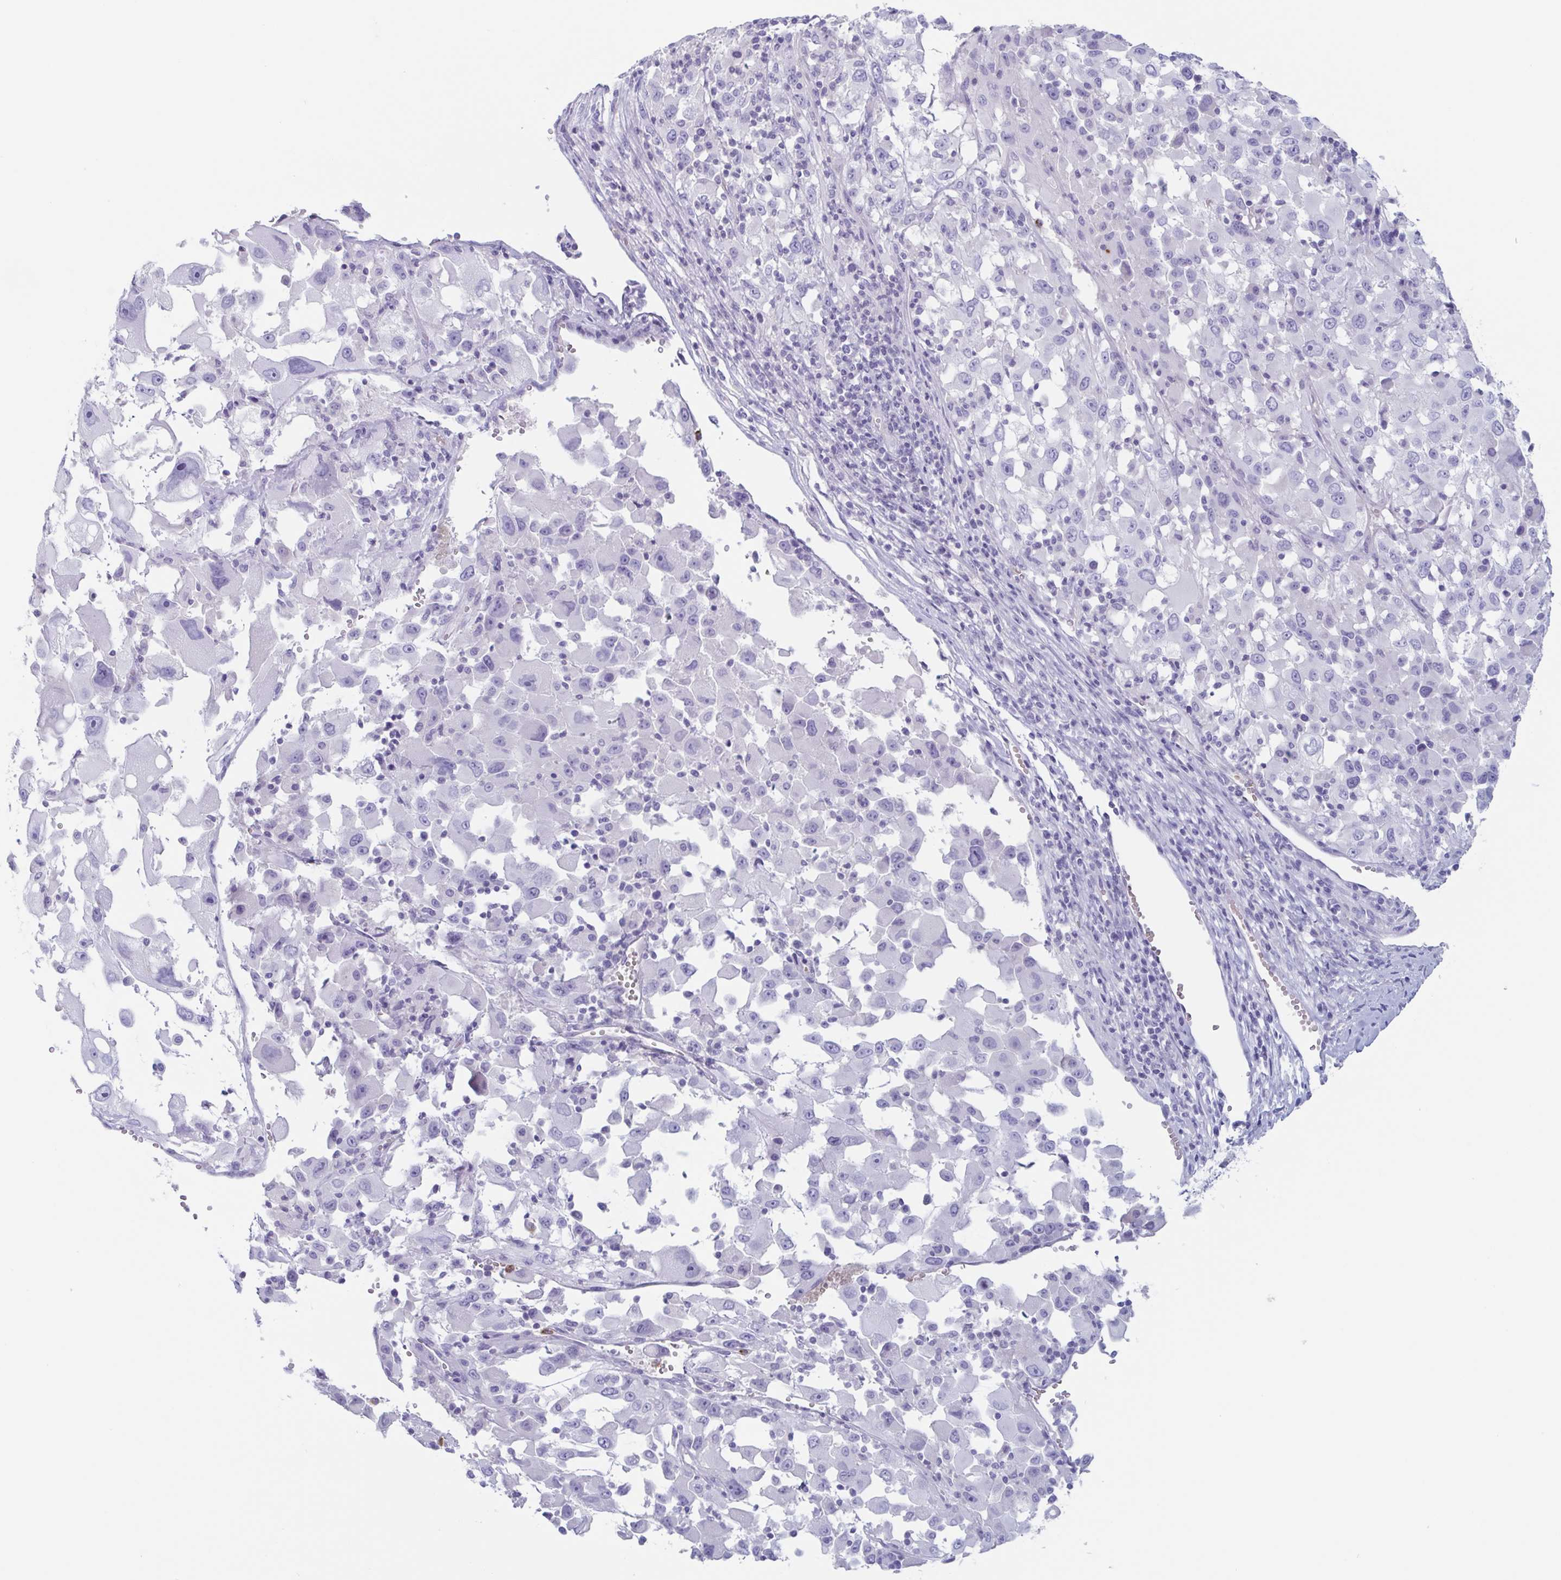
{"staining": {"intensity": "negative", "quantity": "none", "location": "none"}, "tissue": "melanoma", "cell_type": "Tumor cells", "image_type": "cancer", "snomed": [{"axis": "morphology", "description": "Malignant melanoma, Metastatic site"}, {"axis": "topography", "description": "Soft tissue"}], "caption": "The image displays no significant expression in tumor cells of malignant melanoma (metastatic site).", "gene": "BPI", "patient": {"sex": "male", "age": 50}}